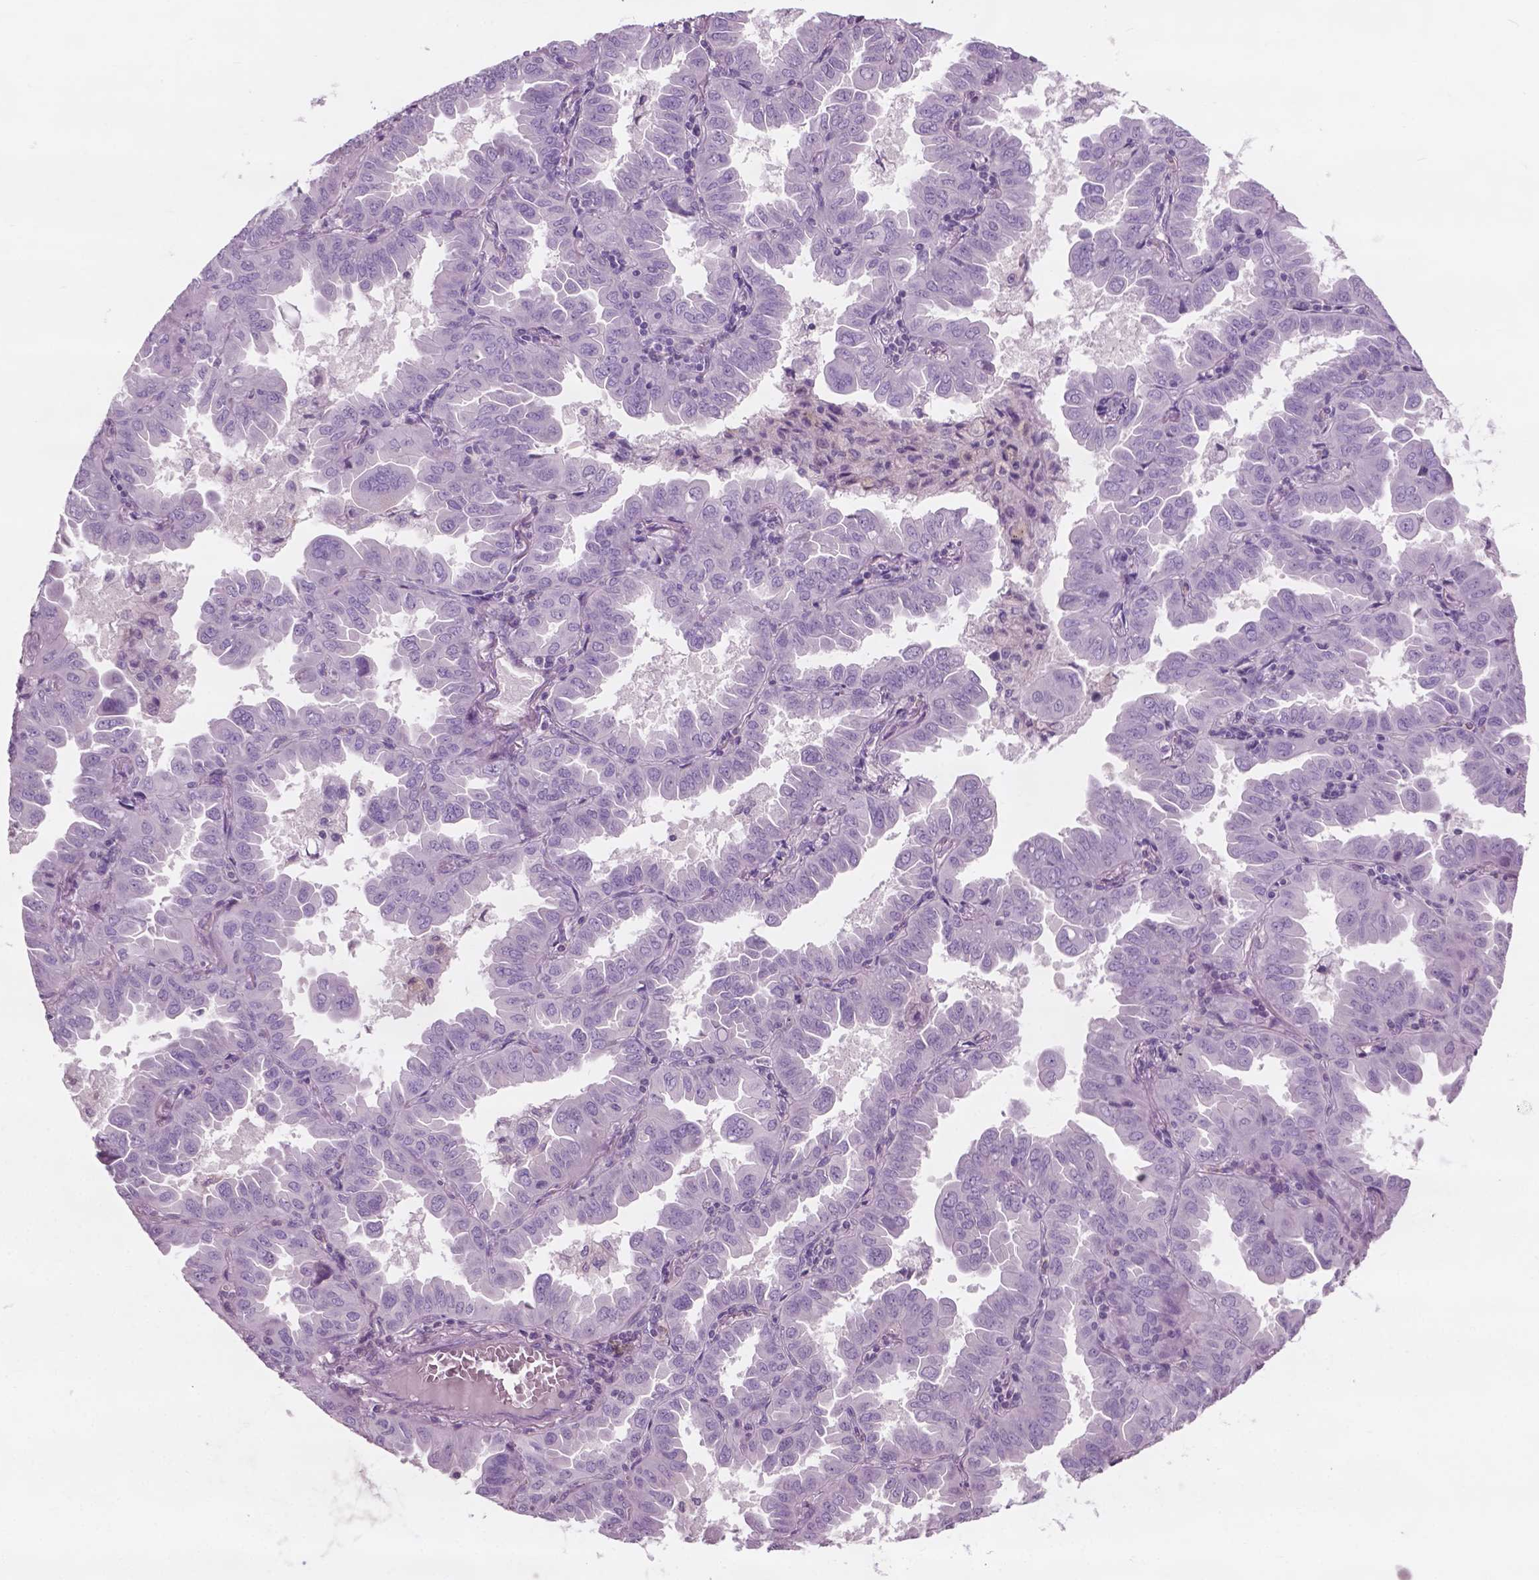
{"staining": {"intensity": "negative", "quantity": "none", "location": "none"}, "tissue": "lung cancer", "cell_type": "Tumor cells", "image_type": "cancer", "snomed": [{"axis": "morphology", "description": "Adenocarcinoma, NOS"}, {"axis": "topography", "description": "Lung"}], "caption": "Tumor cells show no significant protein expression in lung cancer (adenocarcinoma).", "gene": "AWAT1", "patient": {"sex": "male", "age": 64}}